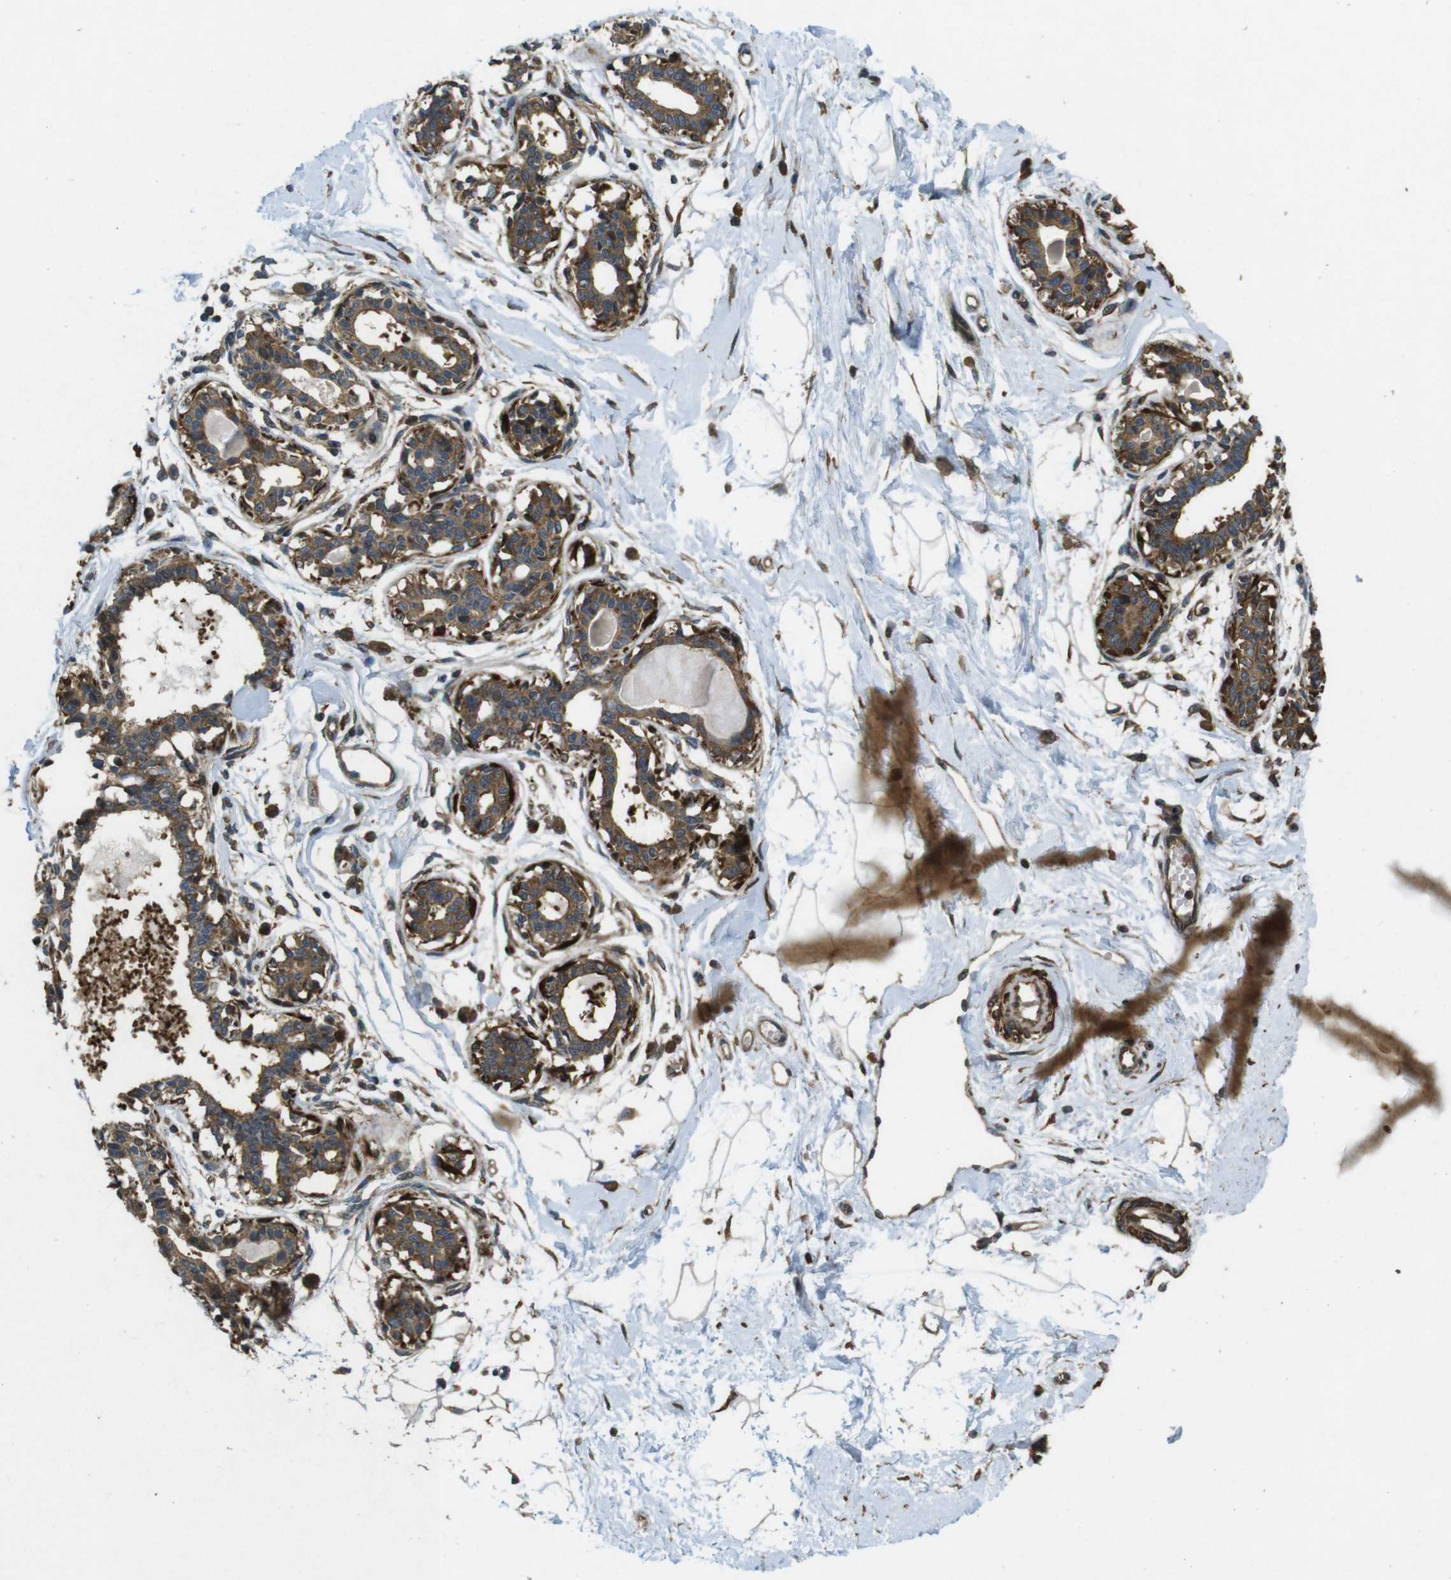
{"staining": {"intensity": "moderate", "quantity": ">75%", "location": "cytoplasmic/membranous"}, "tissue": "breast", "cell_type": "Adipocytes", "image_type": "normal", "snomed": [{"axis": "morphology", "description": "Normal tissue, NOS"}, {"axis": "topography", "description": "Breast"}], "caption": "This micrograph reveals immunohistochemistry (IHC) staining of benign human breast, with medium moderate cytoplasmic/membranous positivity in about >75% of adipocytes.", "gene": "BNIP3", "patient": {"sex": "female", "age": 45}}